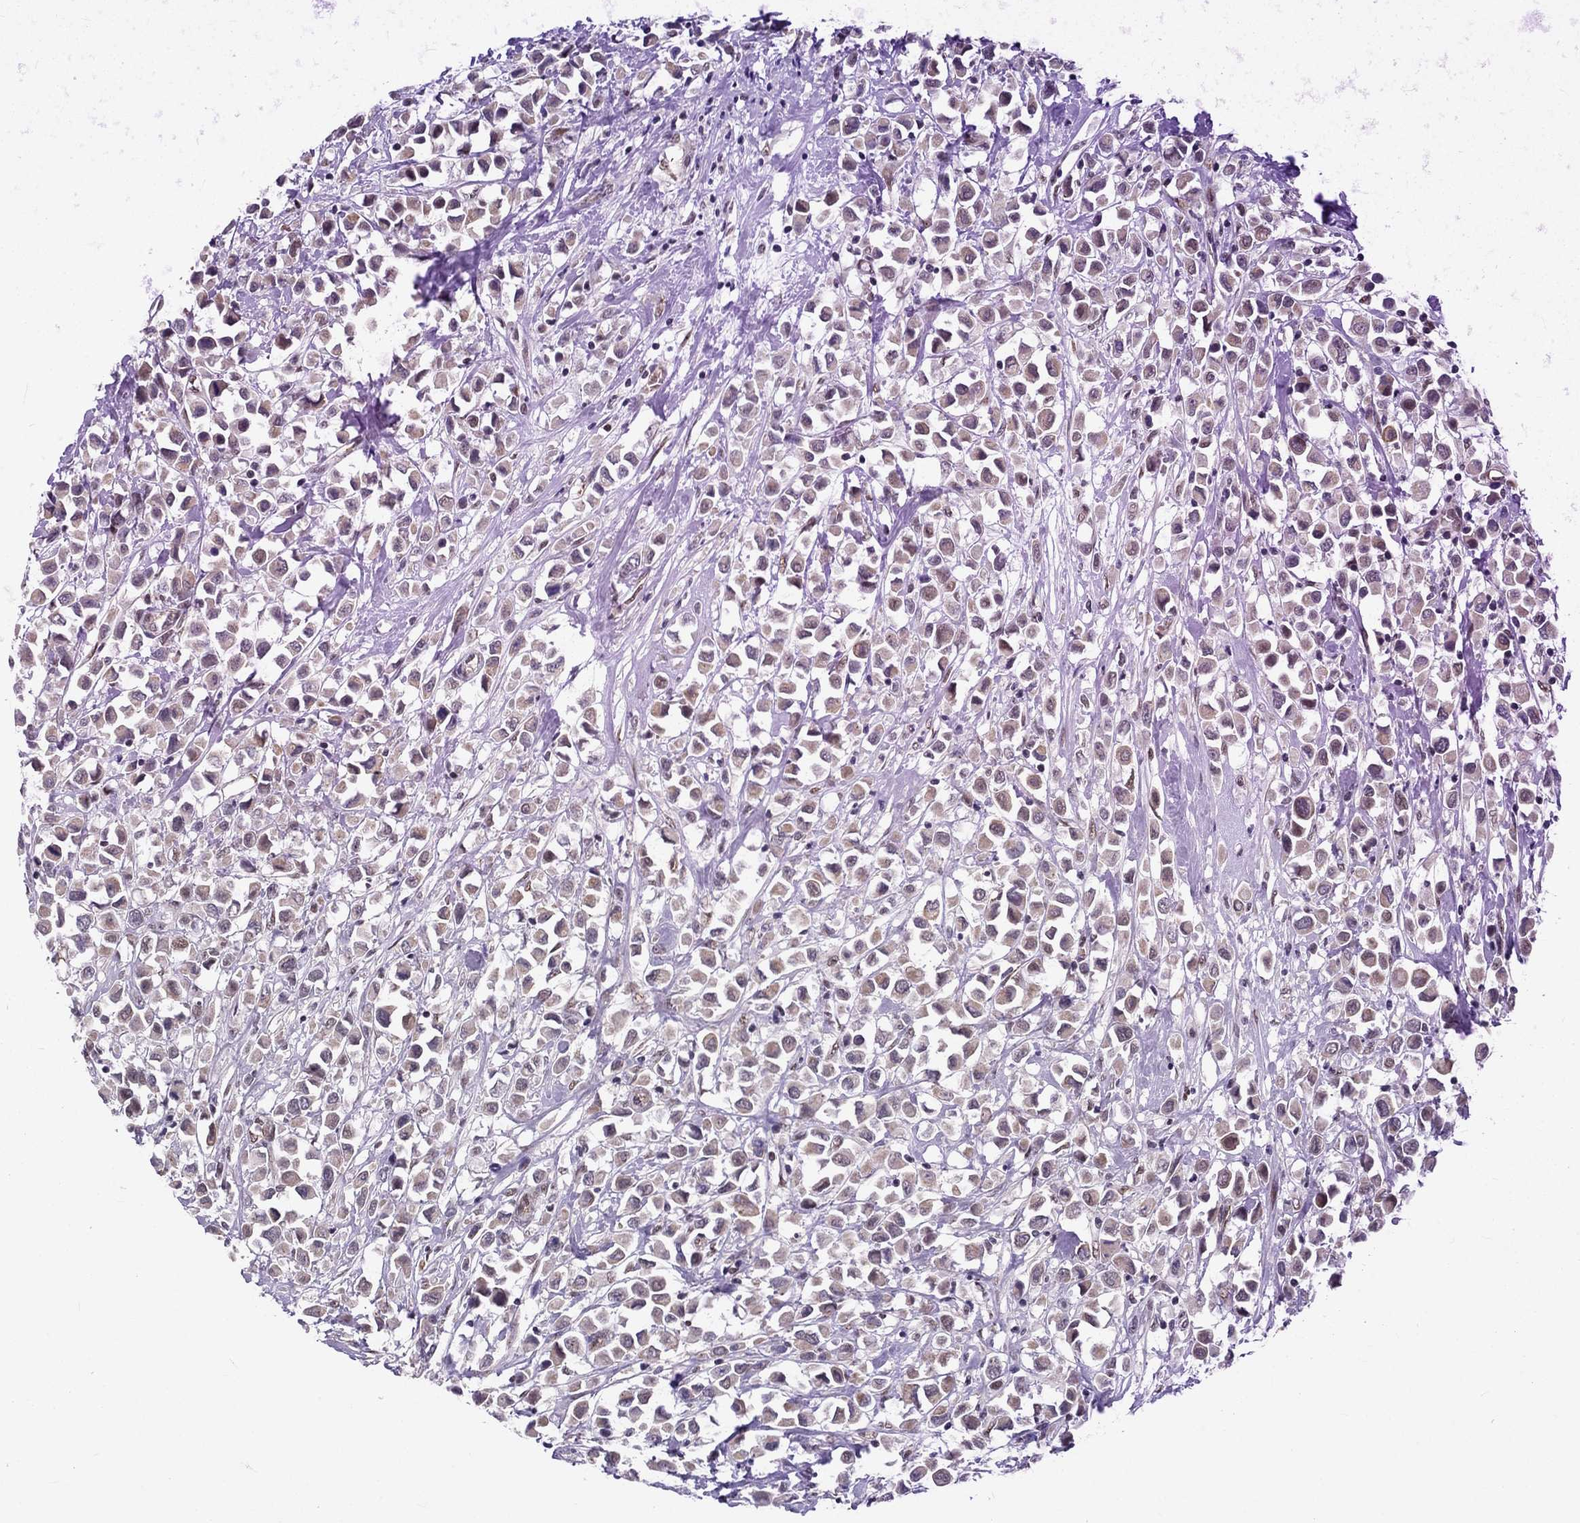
{"staining": {"intensity": "negative", "quantity": "none", "location": "none"}, "tissue": "breast cancer", "cell_type": "Tumor cells", "image_type": "cancer", "snomed": [{"axis": "morphology", "description": "Duct carcinoma"}, {"axis": "topography", "description": "Breast"}], "caption": "Immunohistochemistry image of infiltrating ductal carcinoma (breast) stained for a protein (brown), which reveals no positivity in tumor cells.", "gene": "ZBED1", "patient": {"sex": "female", "age": 61}}